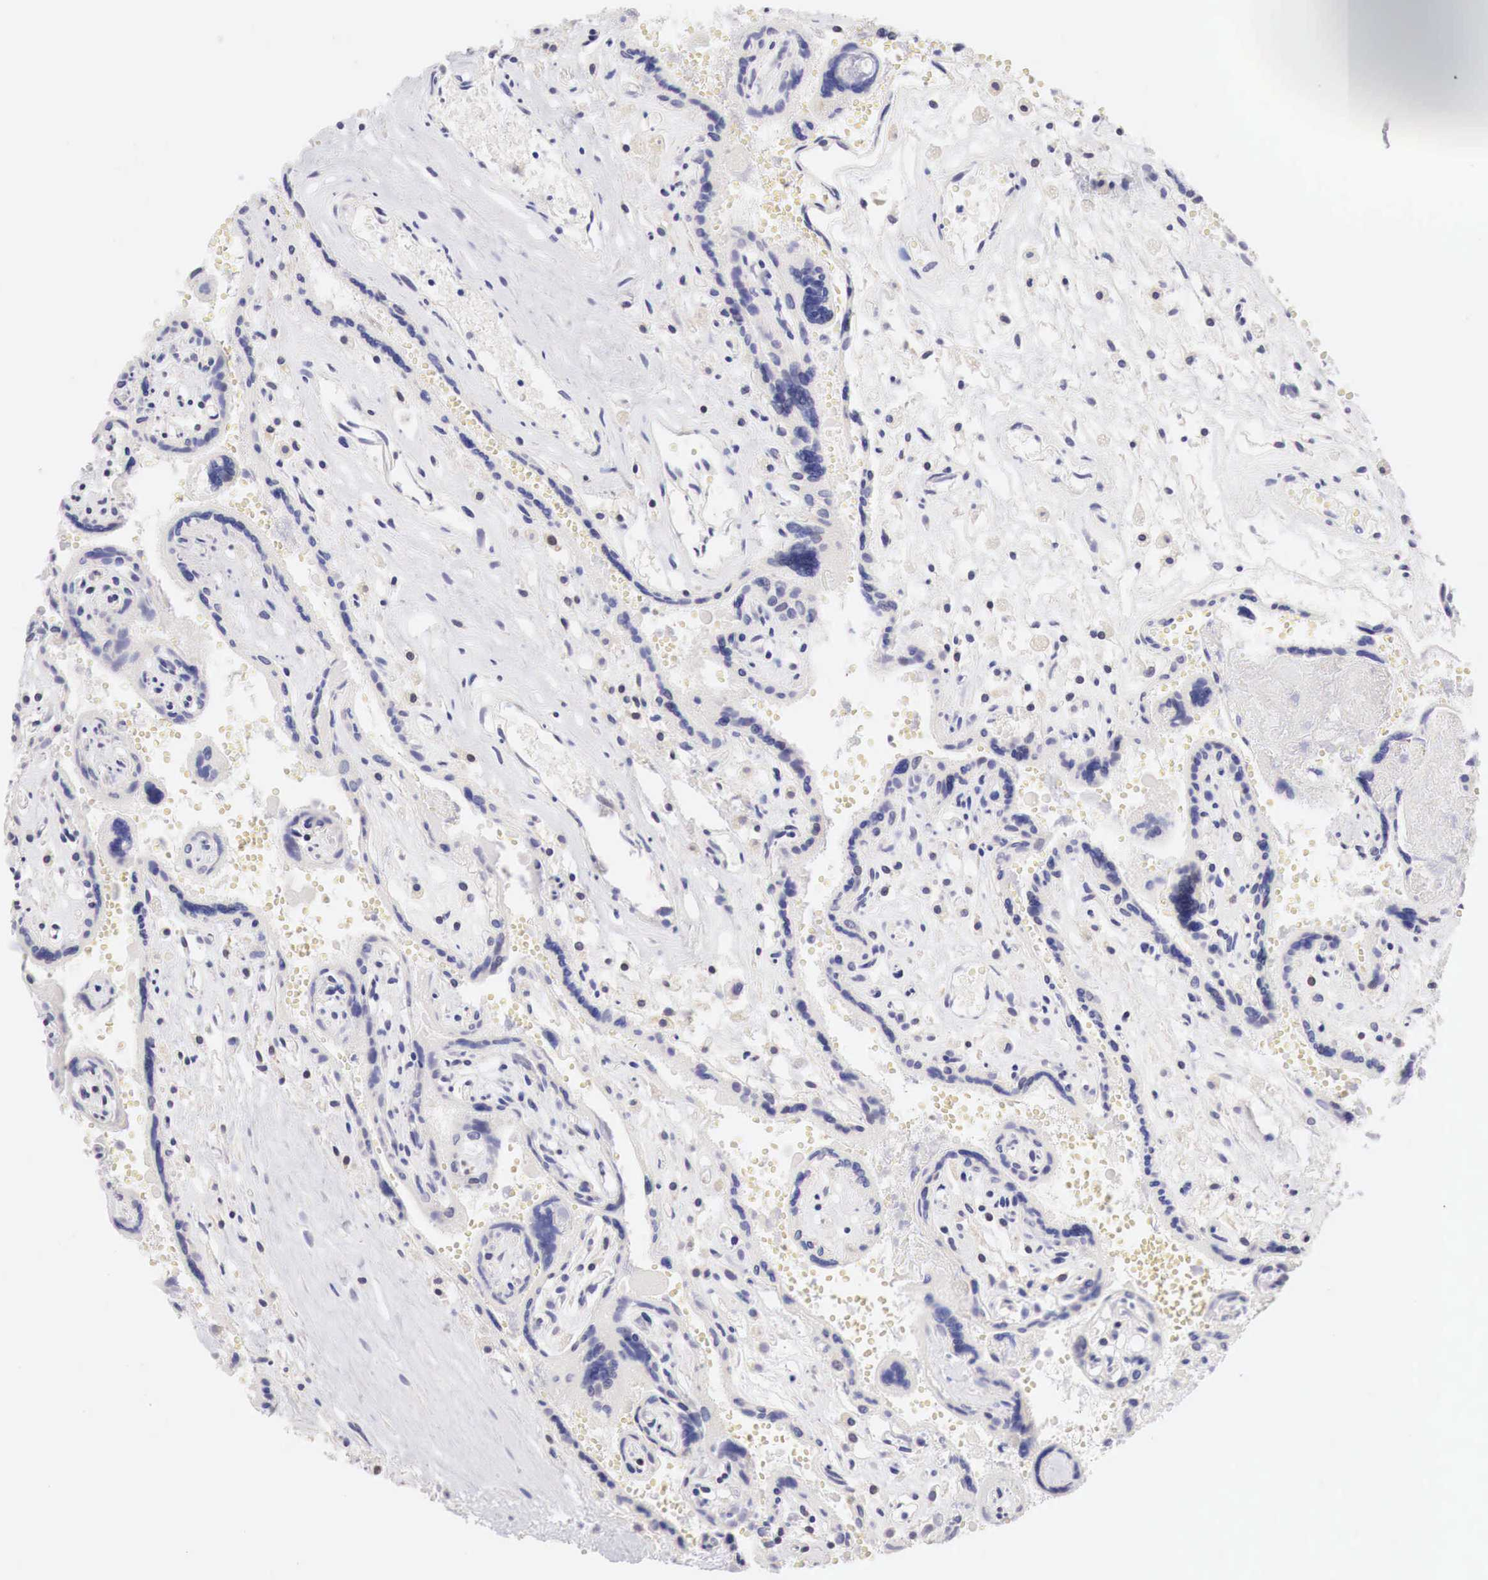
{"staining": {"intensity": "negative", "quantity": "none", "location": "none"}, "tissue": "placenta", "cell_type": "Trophoblastic cells", "image_type": "normal", "snomed": [{"axis": "morphology", "description": "Normal tissue, NOS"}, {"axis": "topography", "description": "Placenta"}], "caption": "A high-resolution micrograph shows immunohistochemistry (IHC) staining of unremarkable placenta, which displays no significant positivity in trophoblastic cells.", "gene": "PABIR2", "patient": {"sex": "female", "age": 40}}